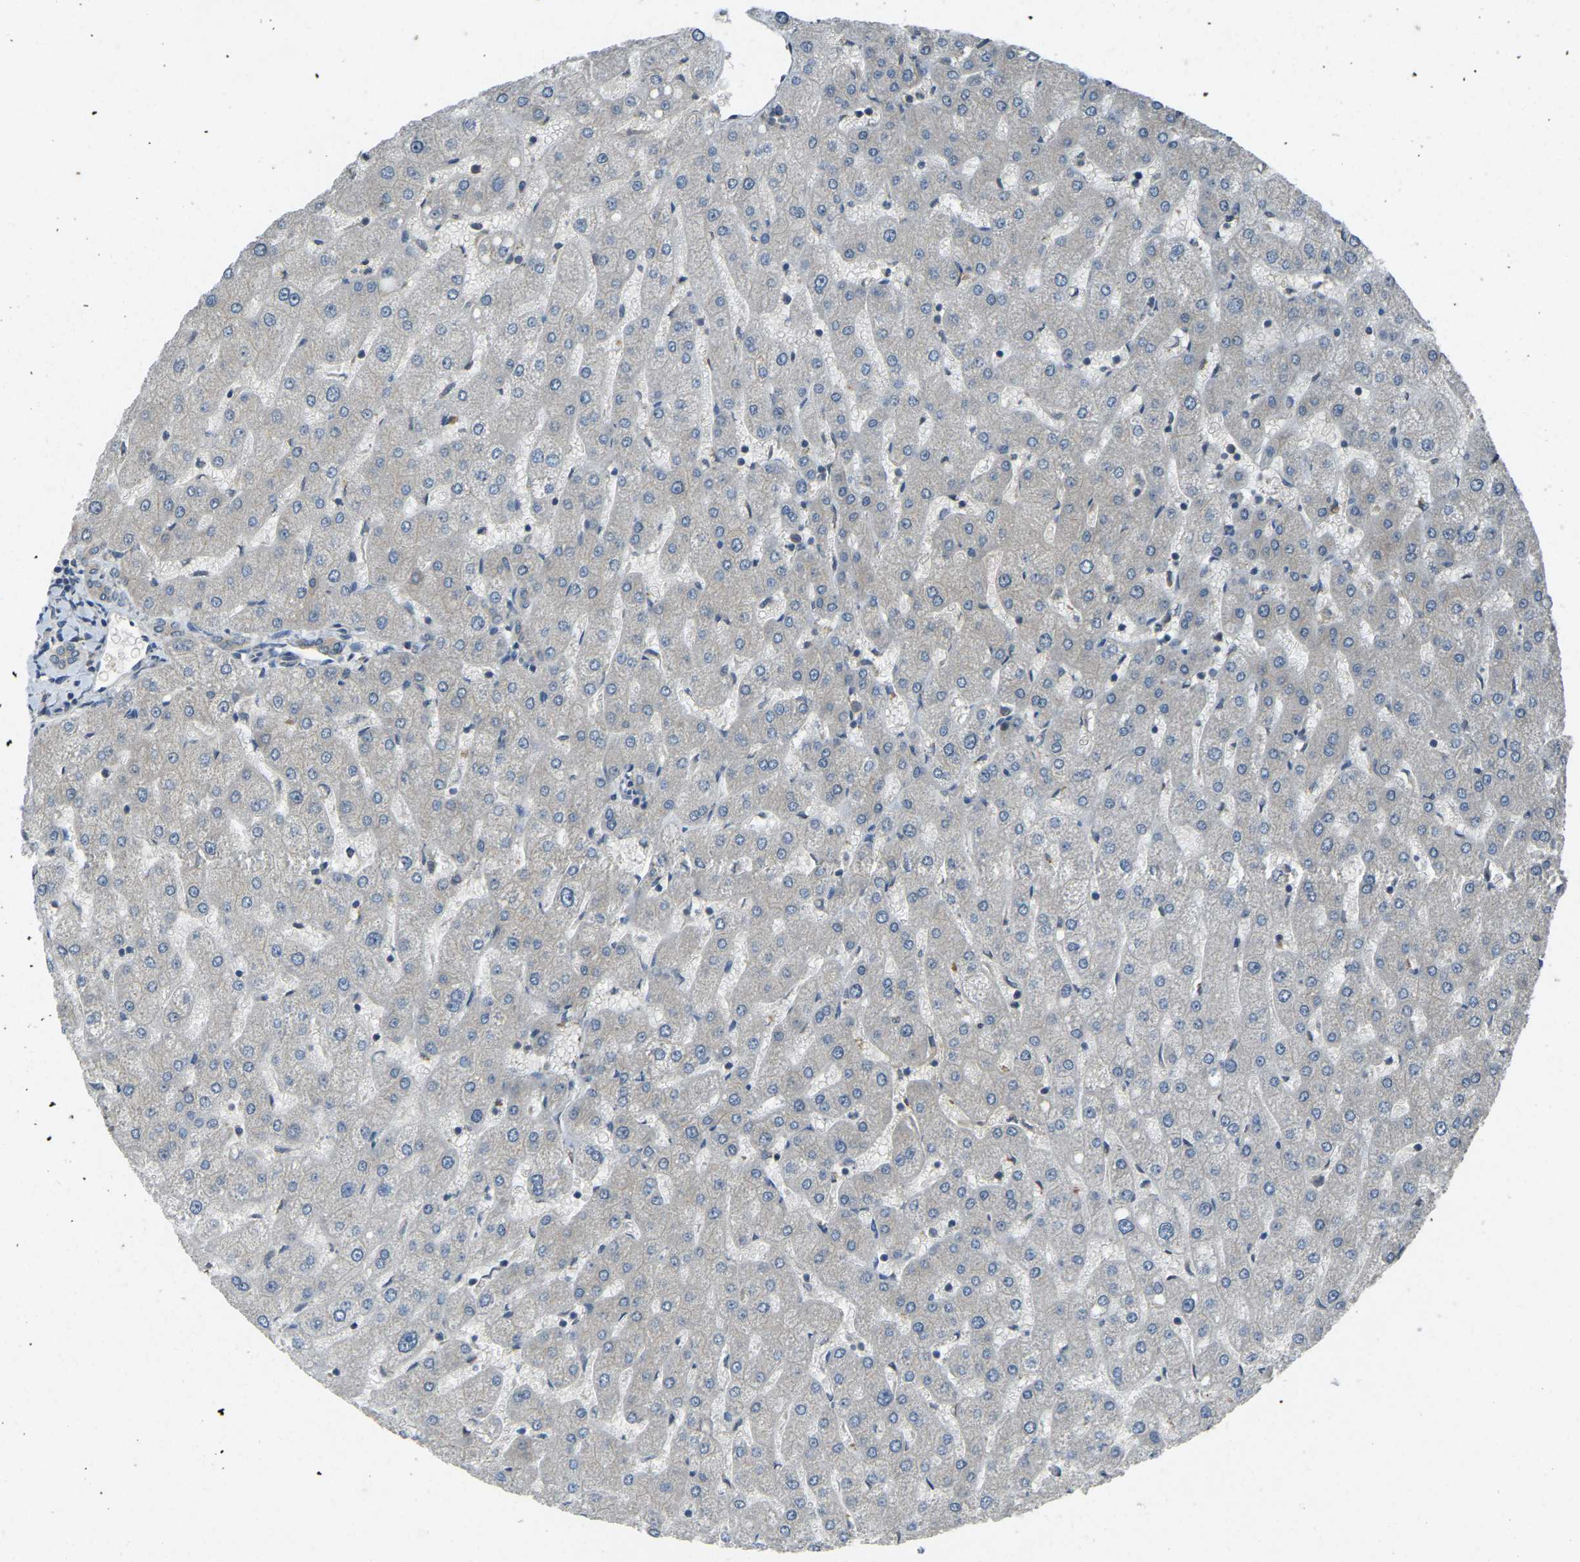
{"staining": {"intensity": "weak", "quantity": "25%-75%", "location": "cytoplasmic/membranous"}, "tissue": "liver", "cell_type": "Cholangiocytes", "image_type": "normal", "snomed": [{"axis": "morphology", "description": "Normal tissue, NOS"}, {"axis": "topography", "description": "Liver"}], "caption": "Unremarkable liver demonstrates weak cytoplasmic/membranous staining in about 25%-75% of cholangiocytes.", "gene": "AIMP1", "patient": {"sex": "male", "age": 67}}